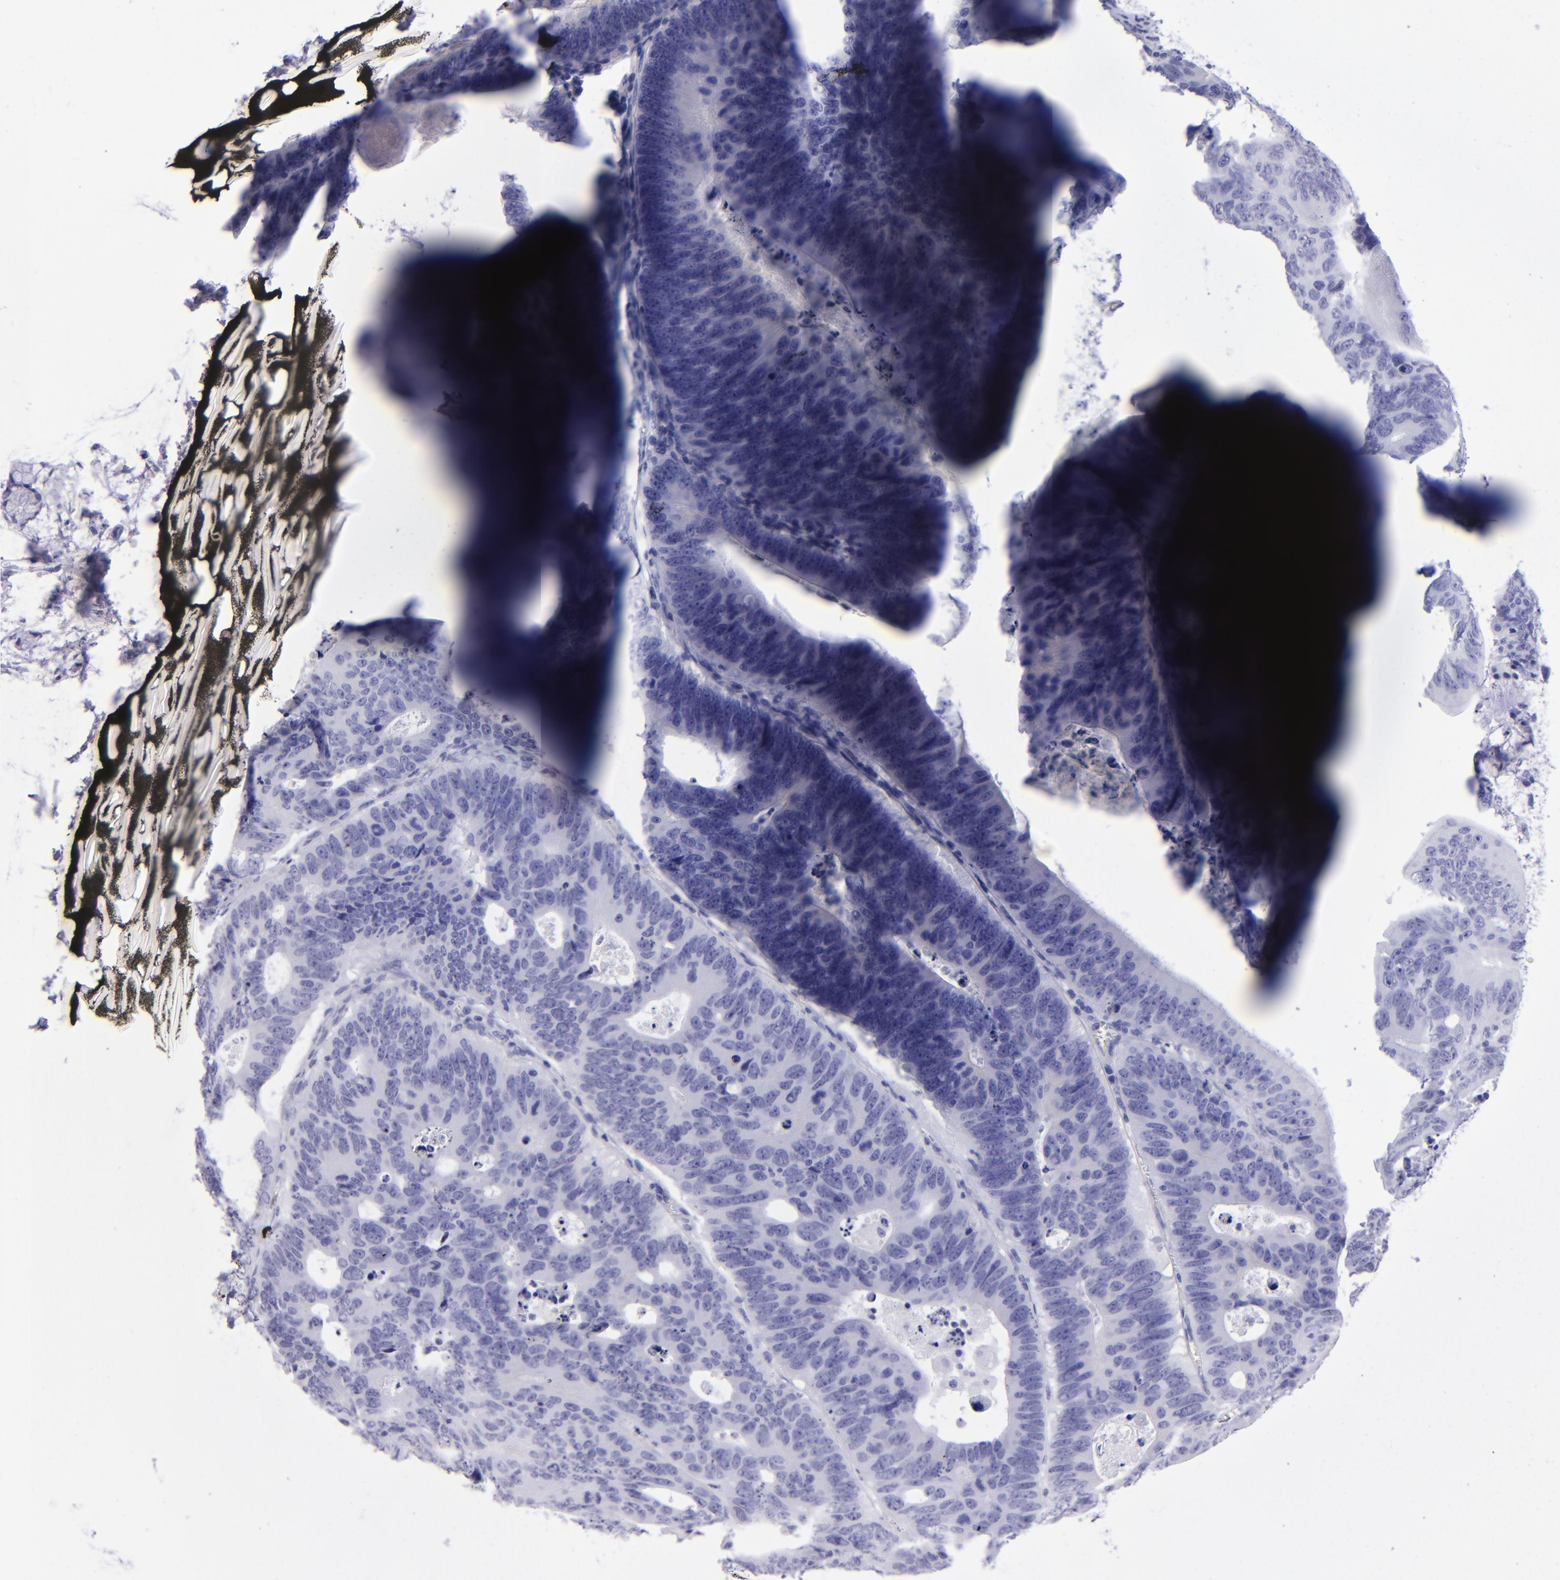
{"staining": {"intensity": "negative", "quantity": "none", "location": "none"}, "tissue": "colorectal cancer", "cell_type": "Tumor cells", "image_type": "cancer", "snomed": [{"axis": "morphology", "description": "Adenocarcinoma, NOS"}, {"axis": "topography", "description": "Colon"}], "caption": "Adenocarcinoma (colorectal) was stained to show a protein in brown. There is no significant positivity in tumor cells. (IHC, brightfield microscopy, high magnification).", "gene": "TYRP1", "patient": {"sex": "female", "age": 55}}